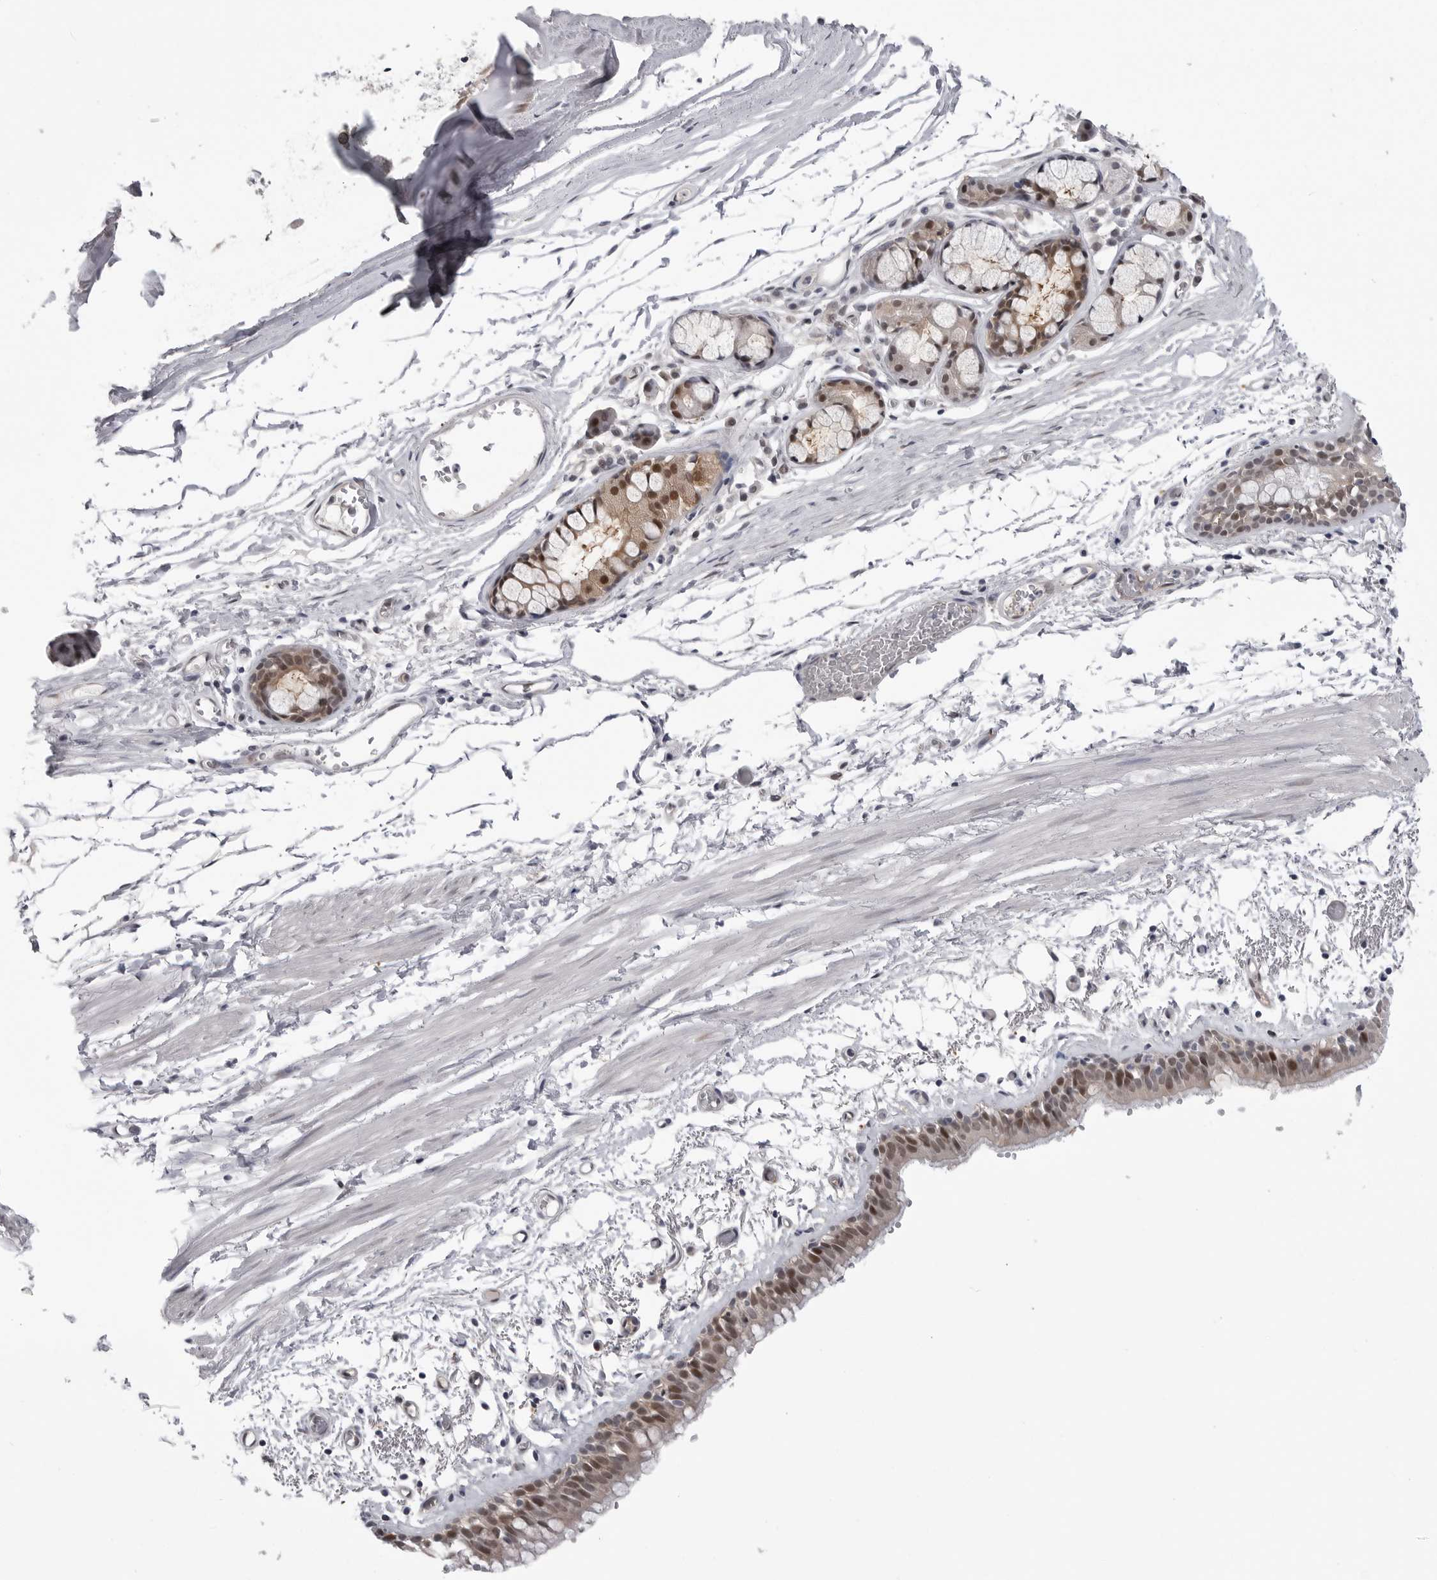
{"staining": {"intensity": "weak", "quantity": "25%-75%", "location": "cytoplasmic/membranous,nuclear"}, "tissue": "bronchus", "cell_type": "Respiratory epithelial cells", "image_type": "normal", "snomed": [{"axis": "morphology", "description": "Normal tissue, NOS"}, {"axis": "topography", "description": "Bronchus"}, {"axis": "topography", "description": "Lung"}], "caption": "Unremarkable bronchus demonstrates weak cytoplasmic/membranous,nuclear staining in approximately 25%-75% of respiratory epithelial cells (DAB (3,3'-diaminobenzidine) IHC with brightfield microscopy, high magnification)..", "gene": "PNPO", "patient": {"sex": "male", "age": 56}}